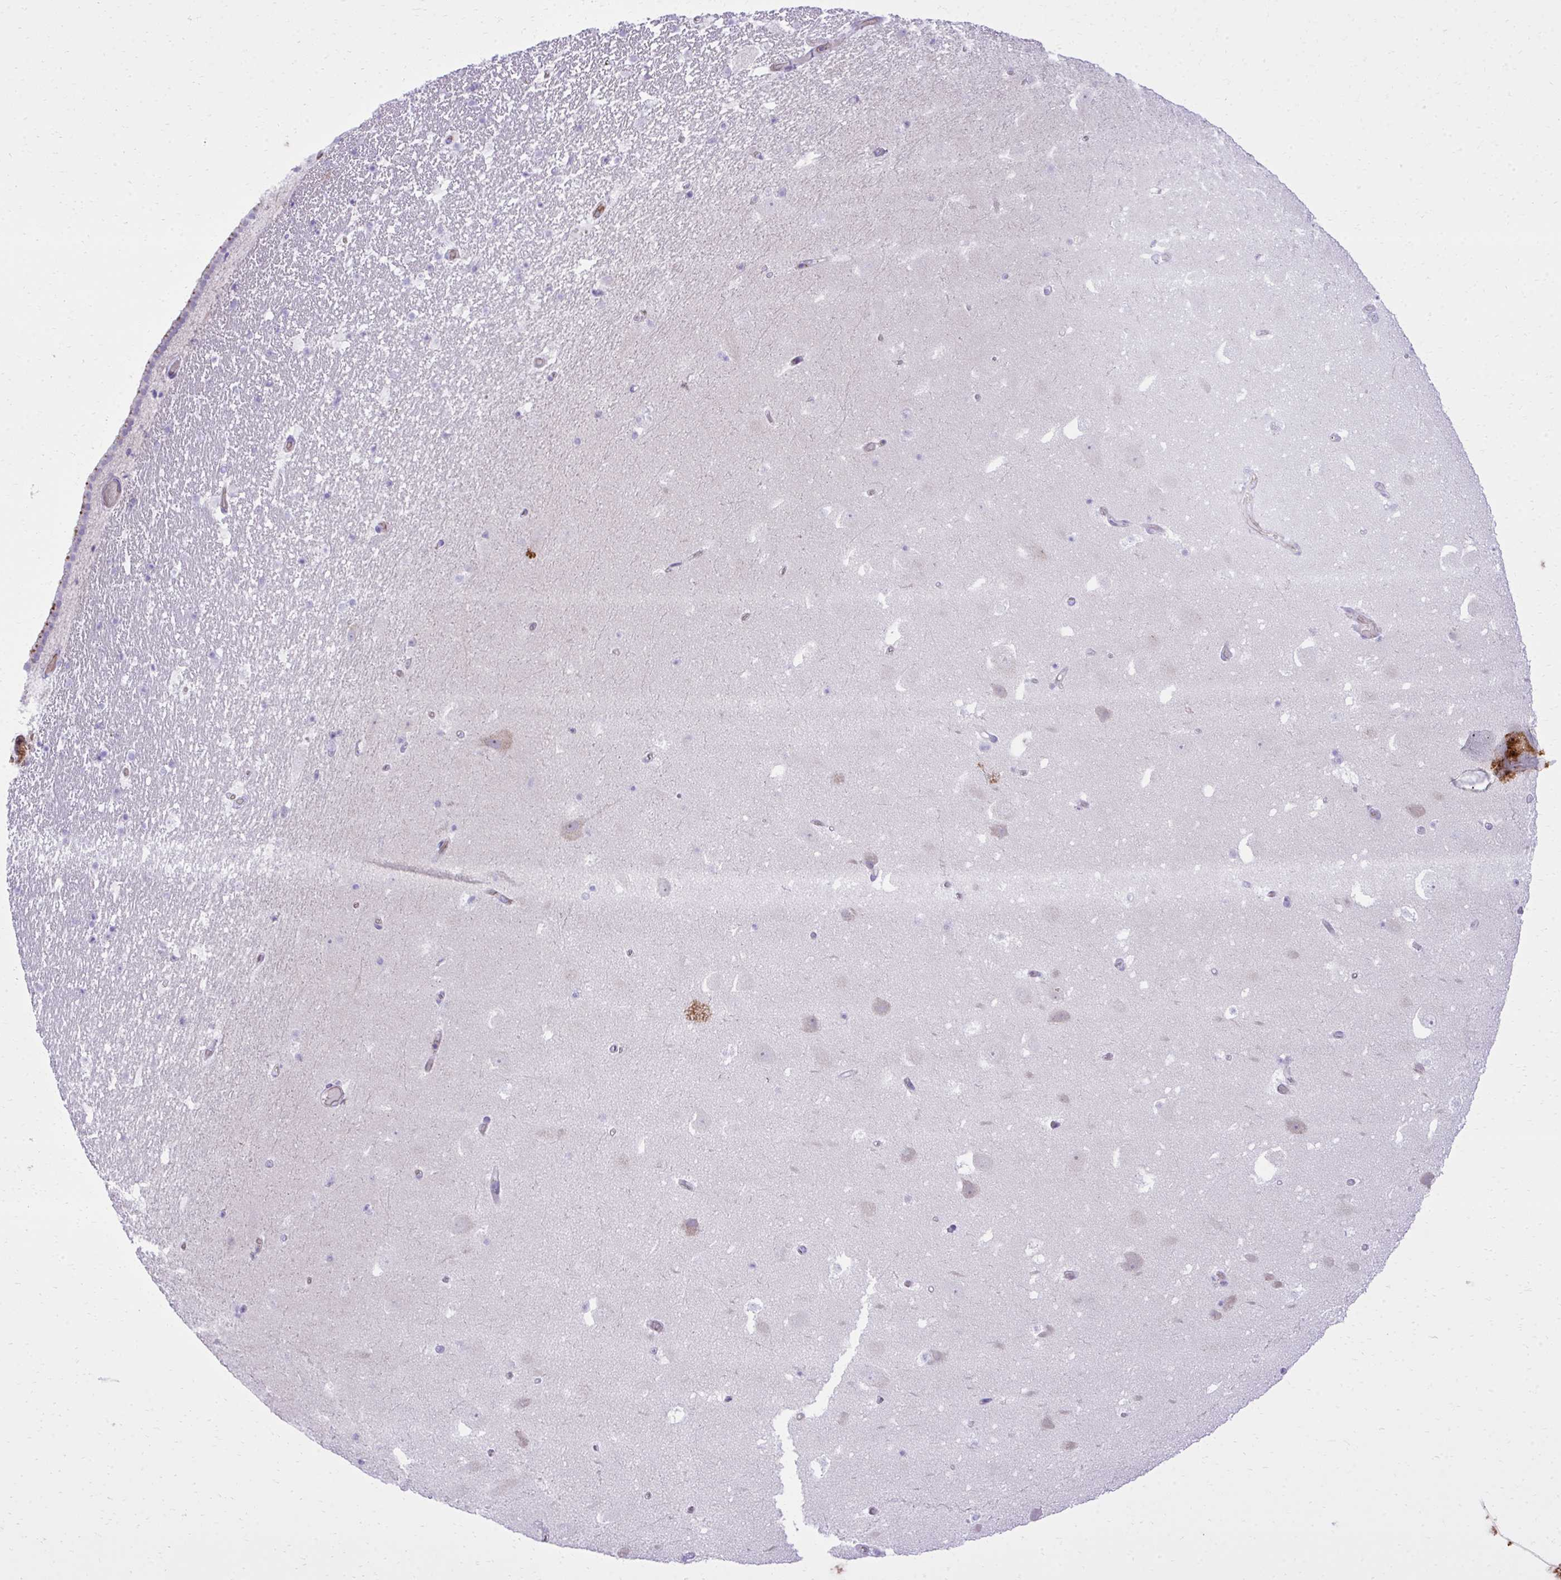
{"staining": {"intensity": "negative", "quantity": "none", "location": "none"}, "tissue": "hippocampus", "cell_type": "Glial cells", "image_type": "normal", "snomed": [{"axis": "morphology", "description": "Normal tissue, NOS"}, {"axis": "topography", "description": "Hippocampus"}], "caption": "A micrograph of hippocampus stained for a protein exhibits no brown staining in glial cells. (DAB IHC with hematoxylin counter stain).", "gene": "PITPNM3", "patient": {"sex": "female", "age": 42}}